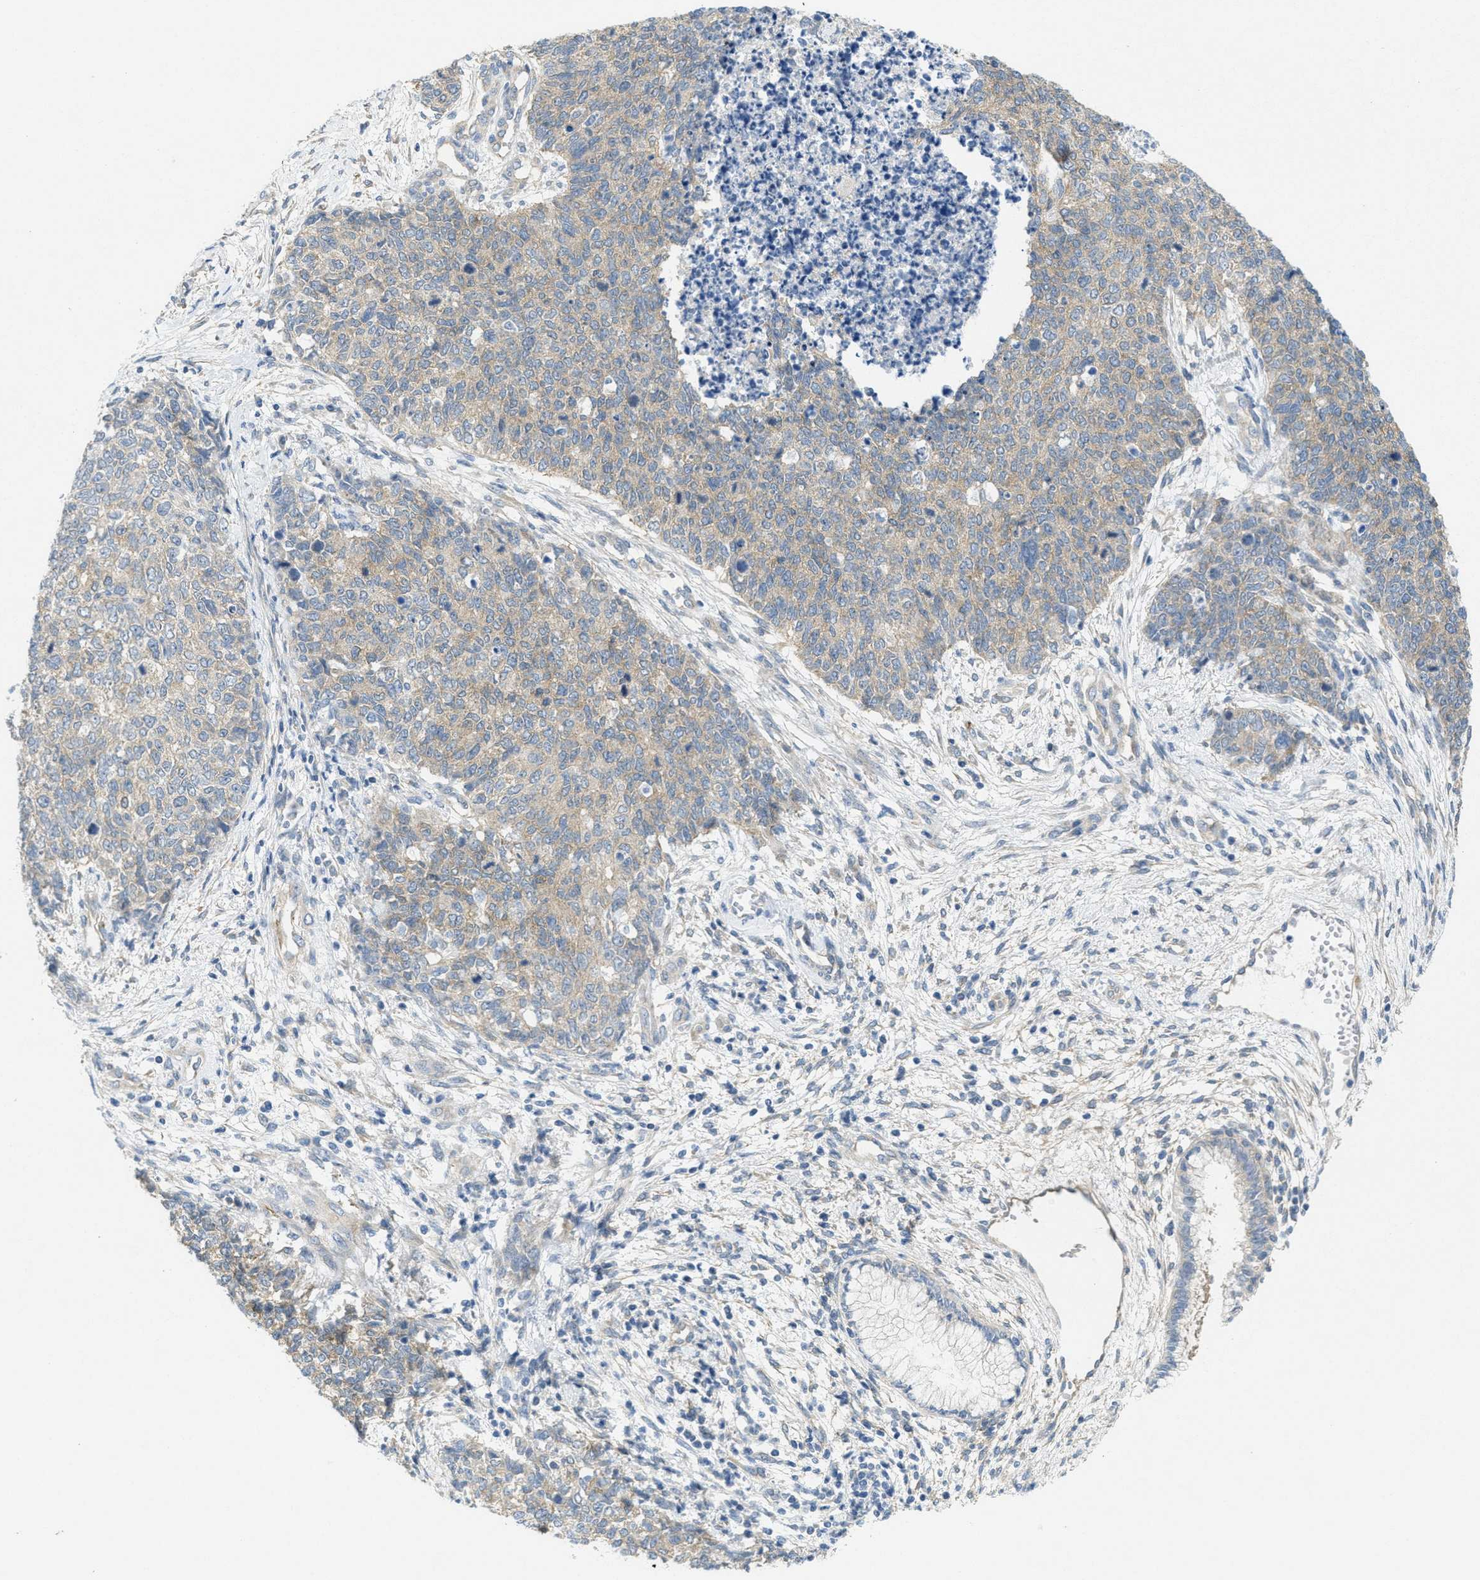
{"staining": {"intensity": "weak", "quantity": "<25%", "location": "cytoplasmic/membranous"}, "tissue": "cervical cancer", "cell_type": "Tumor cells", "image_type": "cancer", "snomed": [{"axis": "morphology", "description": "Squamous cell carcinoma, NOS"}, {"axis": "topography", "description": "Cervix"}], "caption": "Immunohistochemistry histopathology image of neoplastic tissue: human cervical cancer stained with DAB (3,3'-diaminobenzidine) shows no significant protein positivity in tumor cells.", "gene": "ZFYVE9", "patient": {"sex": "female", "age": 63}}